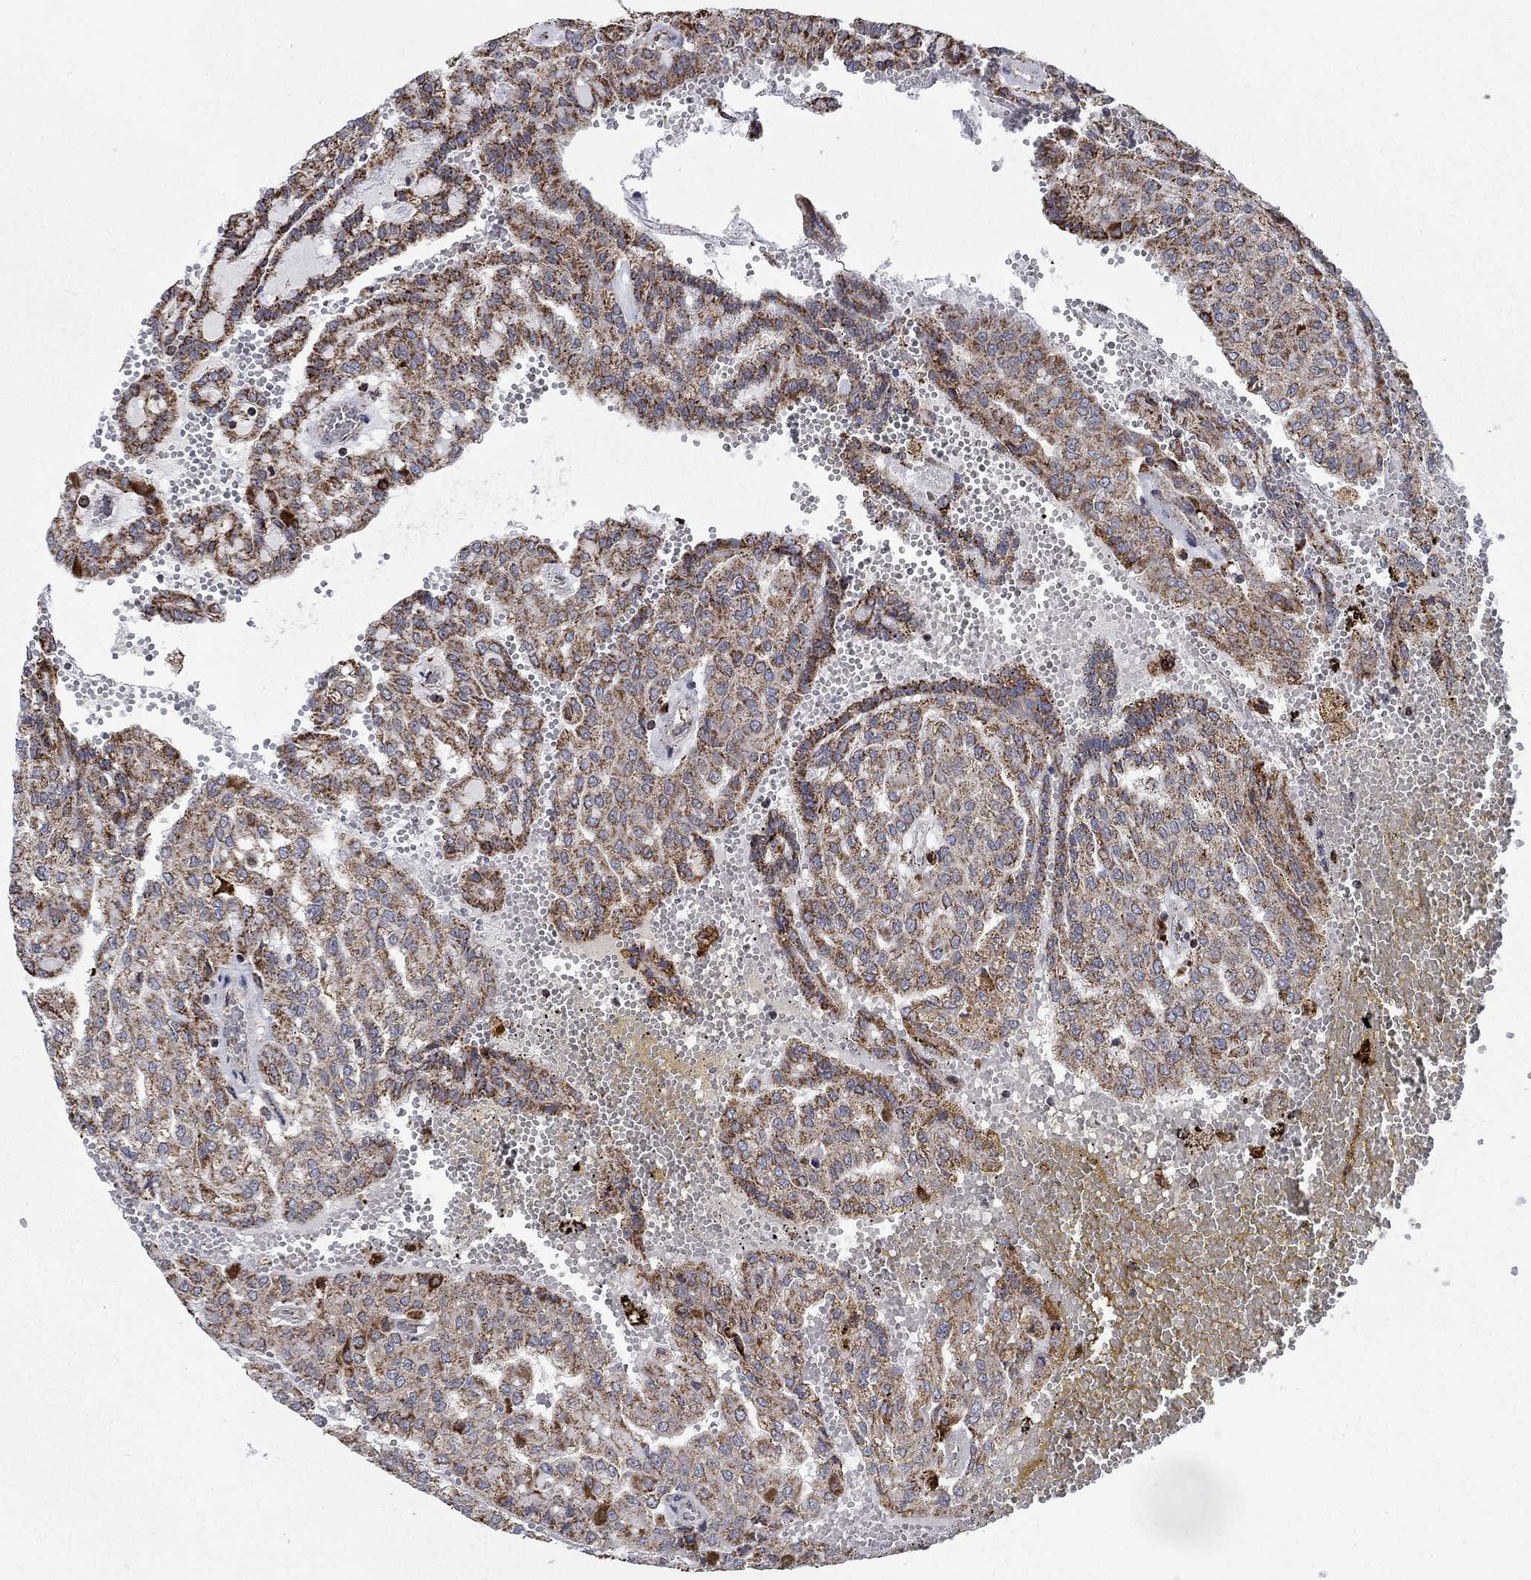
{"staining": {"intensity": "strong", "quantity": "25%-75%", "location": "cytoplasmic/membranous"}, "tissue": "renal cancer", "cell_type": "Tumor cells", "image_type": "cancer", "snomed": [{"axis": "morphology", "description": "Adenocarcinoma, NOS"}, {"axis": "topography", "description": "Kidney"}], "caption": "The micrograph exhibits immunohistochemical staining of adenocarcinoma (renal). There is strong cytoplasmic/membranous staining is appreciated in about 25%-75% of tumor cells.", "gene": "MOAP1", "patient": {"sex": "male", "age": 63}}